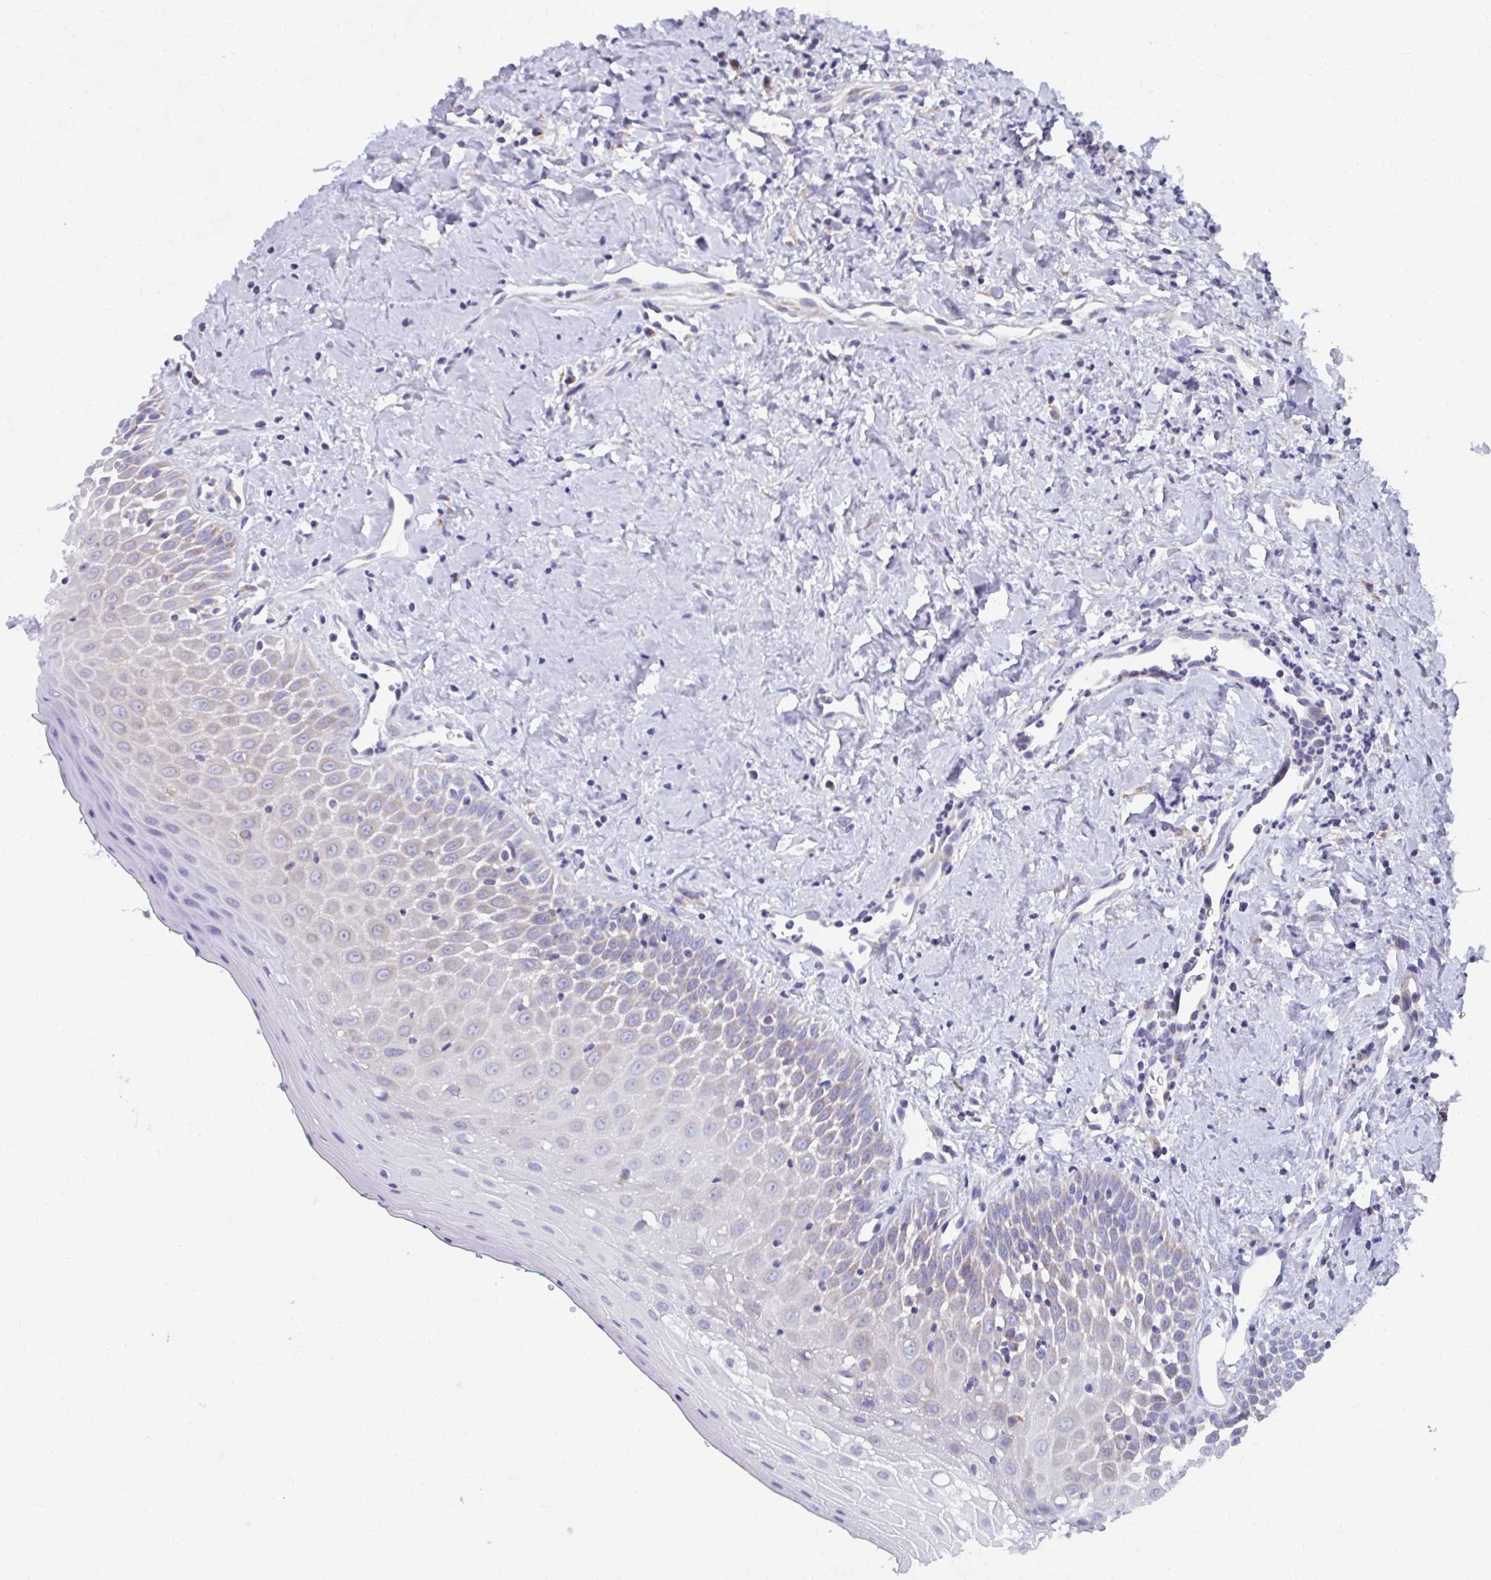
{"staining": {"intensity": "weak", "quantity": "<25%", "location": "cytoplasmic/membranous"}, "tissue": "oral mucosa", "cell_type": "Squamous epithelial cells", "image_type": "normal", "snomed": [{"axis": "morphology", "description": "Normal tissue, NOS"}, {"axis": "topography", "description": "Oral tissue"}], "caption": "A histopathology image of oral mucosa stained for a protein reveals no brown staining in squamous epithelial cells. The staining is performed using DAB brown chromogen with nuclei counter-stained in using hematoxylin.", "gene": "RCC1L", "patient": {"sex": "female", "age": 70}}